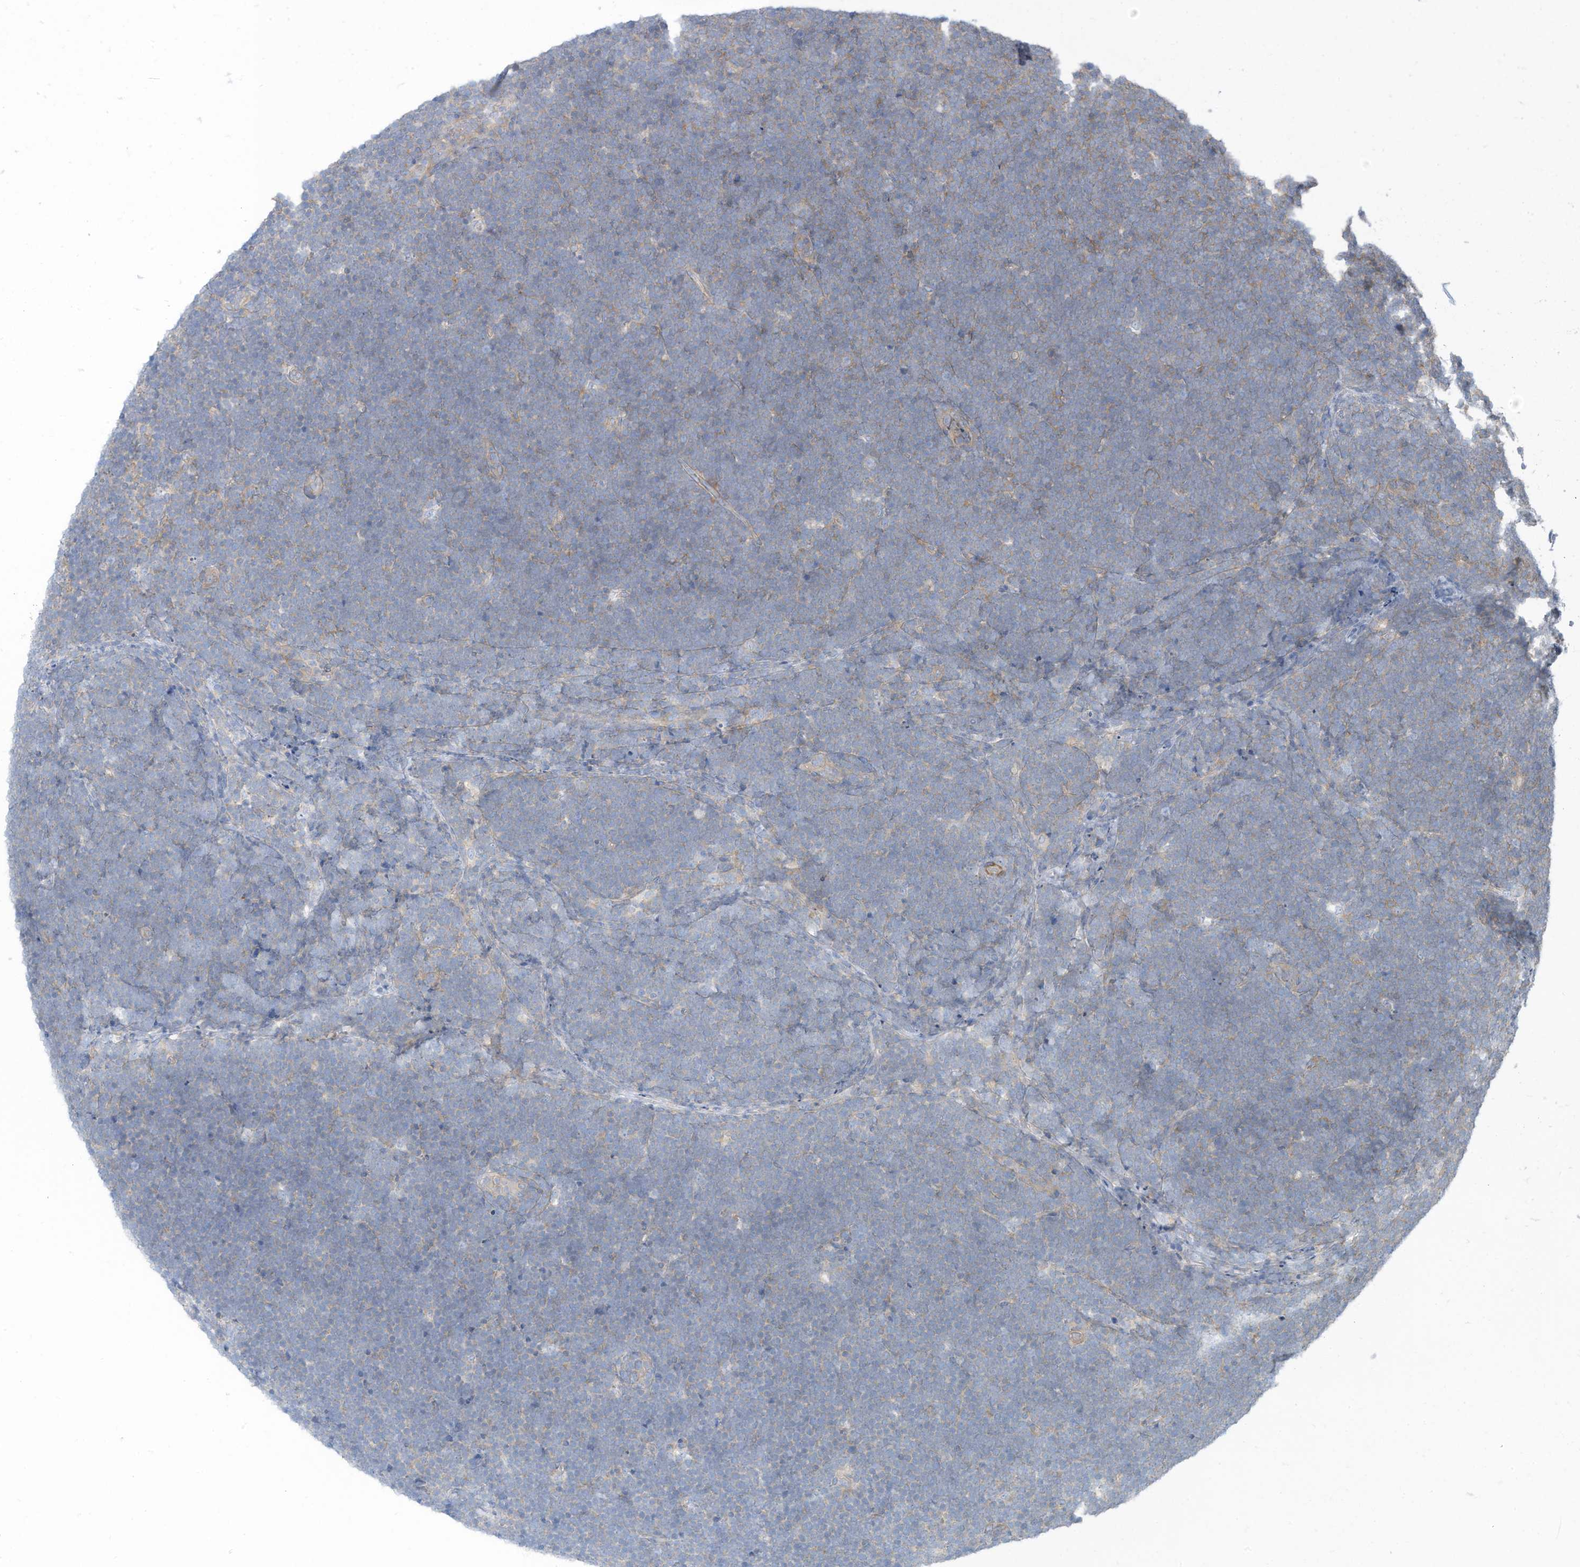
{"staining": {"intensity": "negative", "quantity": "none", "location": "none"}, "tissue": "lymphoma", "cell_type": "Tumor cells", "image_type": "cancer", "snomed": [{"axis": "morphology", "description": "Malignant lymphoma, non-Hodgkin's type, High grade"}, {"axis": "topography", "description": "Lymph node"}], "caption": "Tumor cells are negative for protein expression in human lymphoma.", "gene": "ZNF846", "patient": {"sex": "male", "age": 13}}